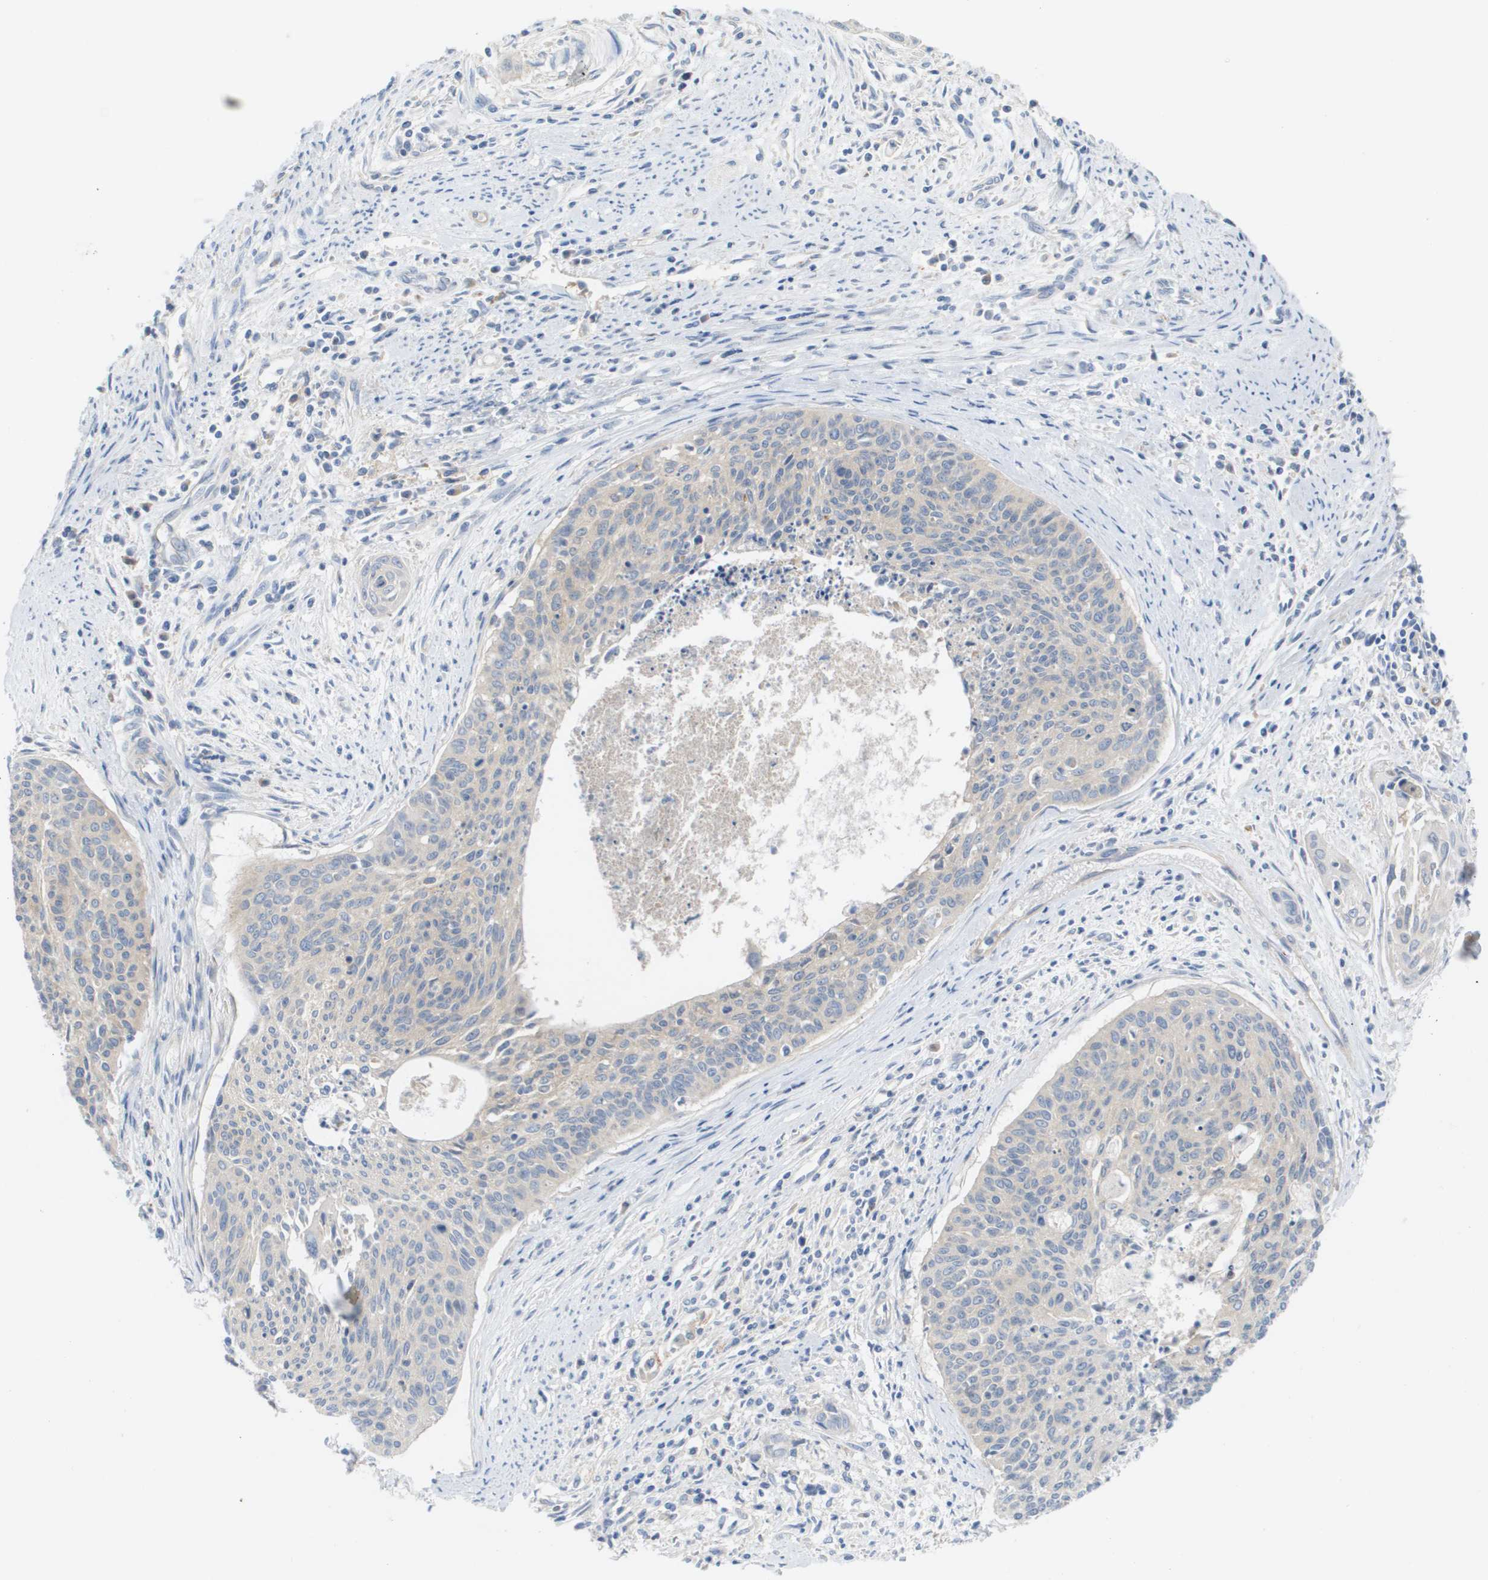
{"staining": {"intensity": "weak", "quantity": "25%-75%", "location": "cytoplasmic/membranous"}, "tissue": "cervical cancer", "cell_type": "Tumor cells", "image_type": "cancer", "snomed": [{"axis": "morphology", "description": "Squamous cell carcinoma, NOS"}, {"axis": "topography", "description": "Cervix"}], "caption": "Immunohistochemical staining of human cervical squamous cell carcinoma demonstrates low levels of weak cytoplasmic/membranous expression in about 25%-75% of tumor cells. Using DAB (brown) and hematoxylin (blue) stains, captured at high magnification using brightfield microscopy.", "gene": "UBA5", "patient": {"sex": "female", "age": 55}}